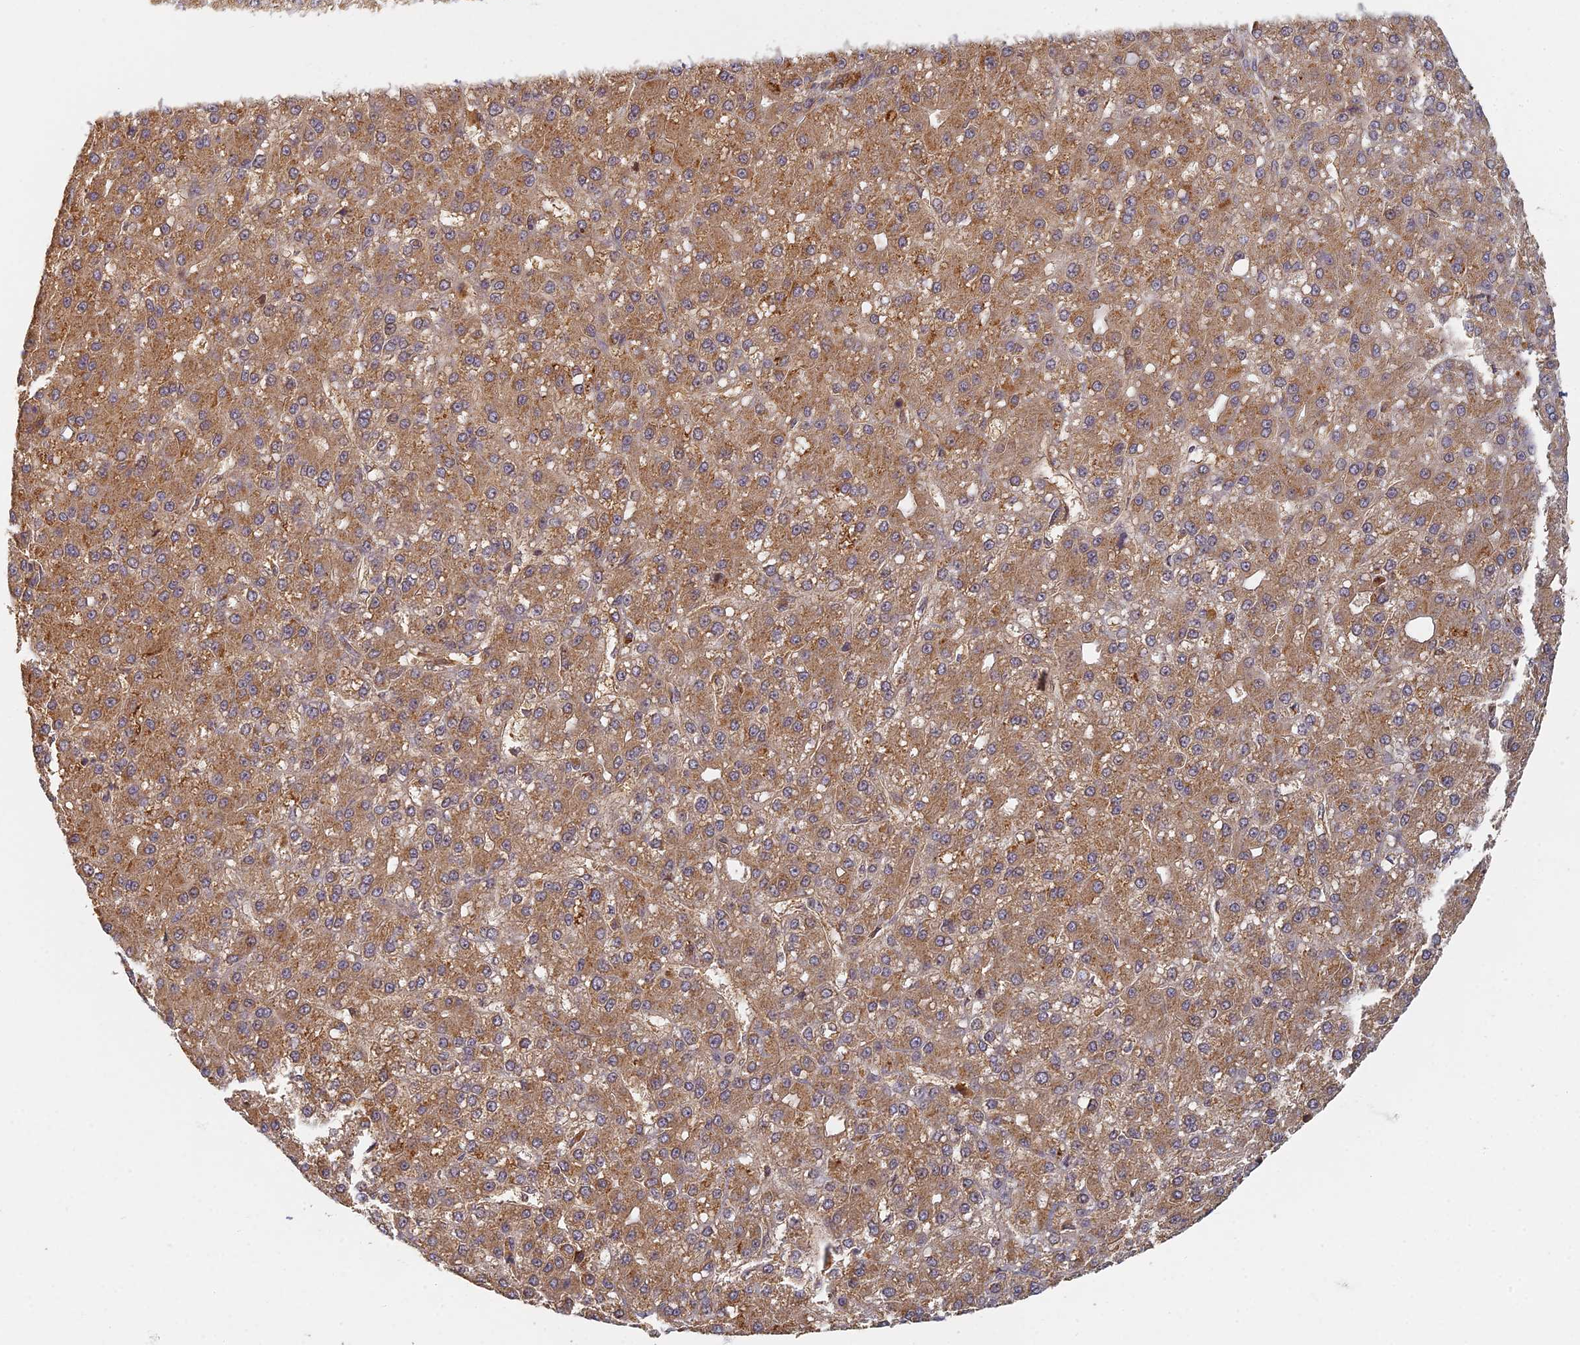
{"staining": {"intensity": "moderate", "quantity": ">75%", "location": "cytoplasmic/membranous"}, "tissue": "liver cancer", "cell_type": "Tumor cells", "image_type": "cancer", "snomed": [{"axis": "morphology", "description": "Carcinoma, Hepatocellular, NOS"}, {"axis": "topography", "description": "Liver"}], "caption": "Liver cancer (hepatocellular carcinoma) stained with DAB immunohistochemistry demonstrates medium levels of moderate cytoplasmic/membranous positivity in about >75% of tumor cells.", "gene": "INO80D", "patient": {"sex": "male", "age": 67}}